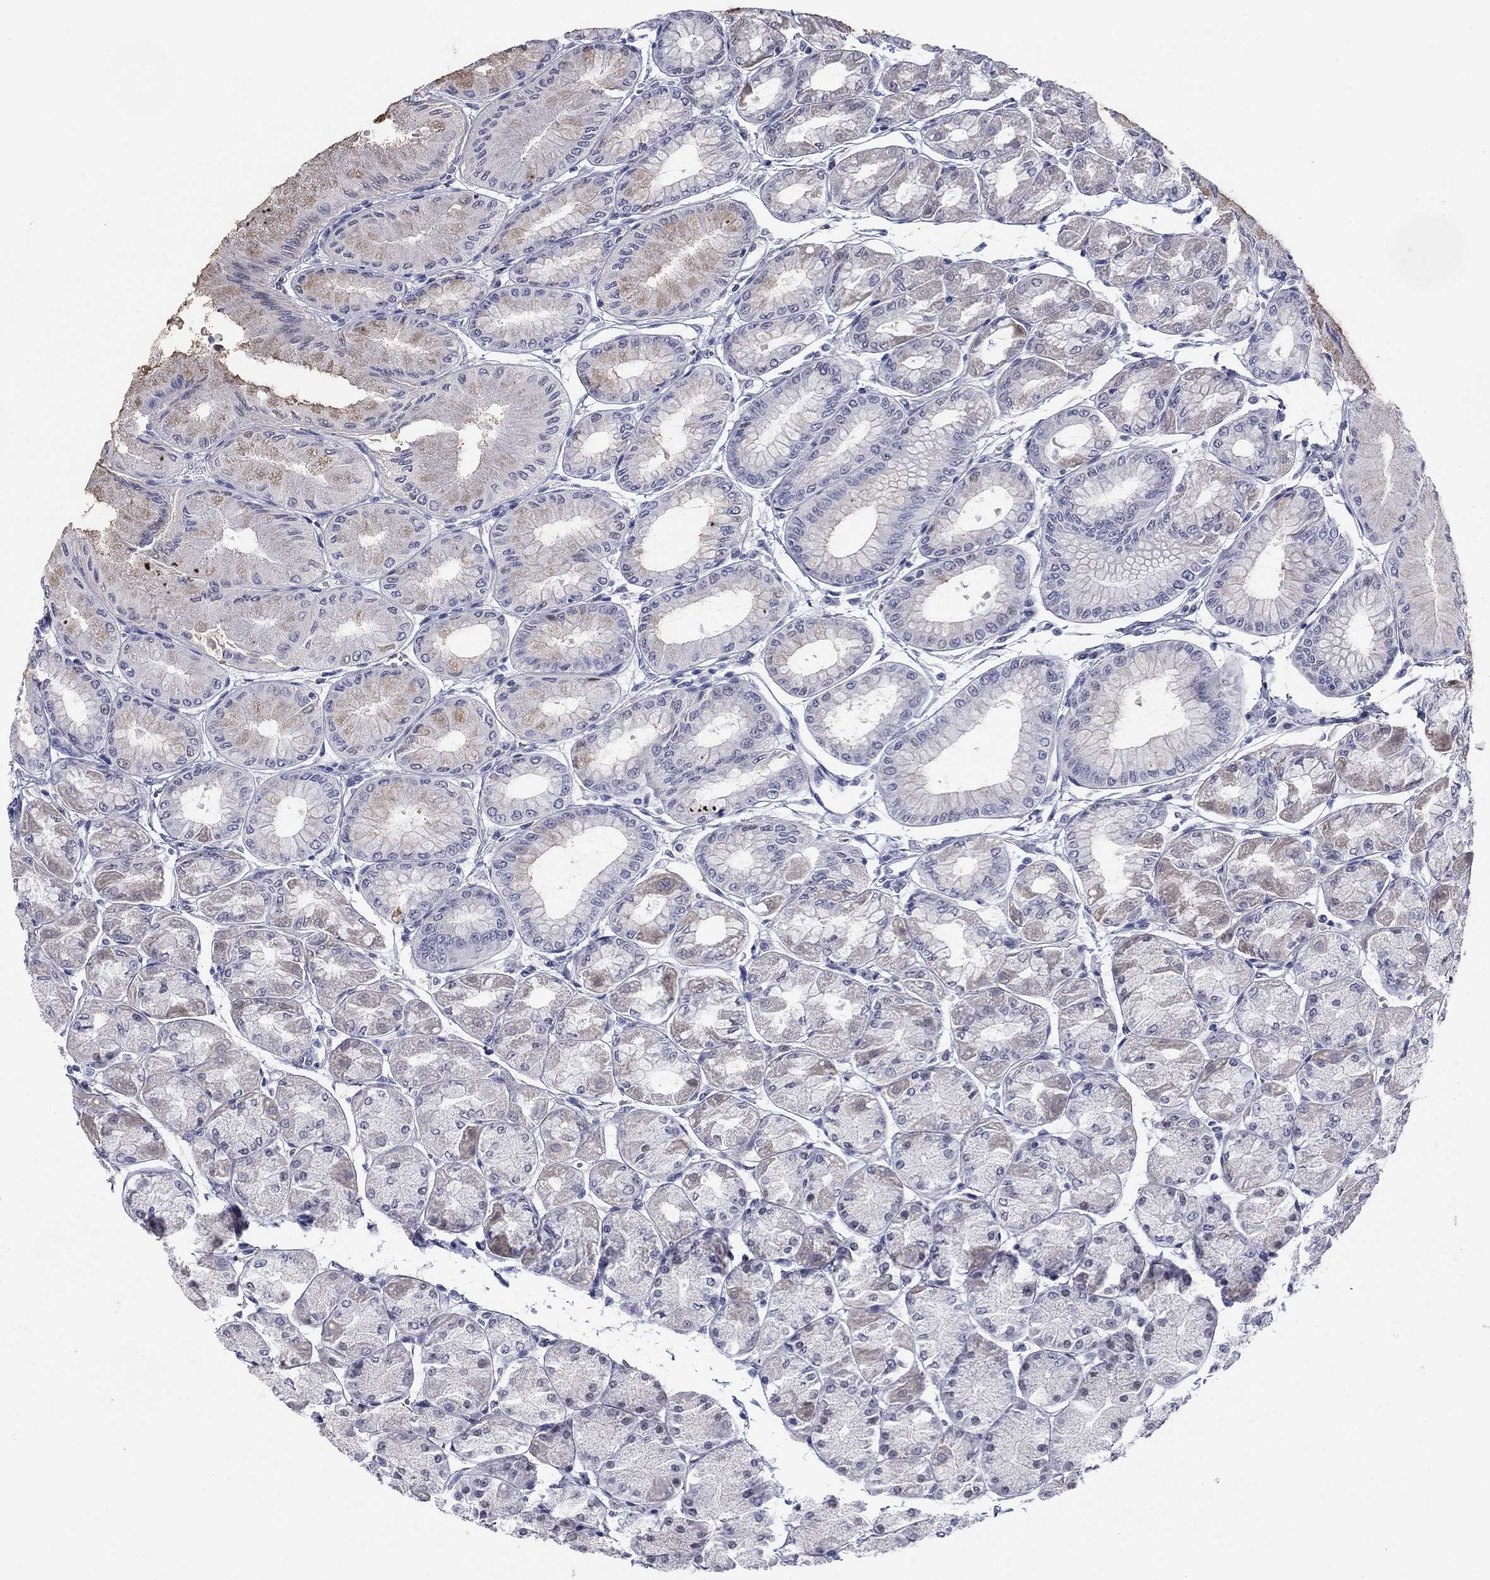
{"staining": {"intensity": "negative", "quantity": "none", "location": "none"}, "tissue": "stomach", "cell_type": "Glandular cells", "image_type": "normal", "snomed": [{"axis": "morphology", "description": "Normal tissue, NOS"}, {"axis": "topography", "description": "Stomach, upper"}], "caption": "This is an immunohistochemistry image of benign stomach. There is no positivity in glandular cells.", "gene": "PRPH", "patient": {"sex": "male", "age": 60}}